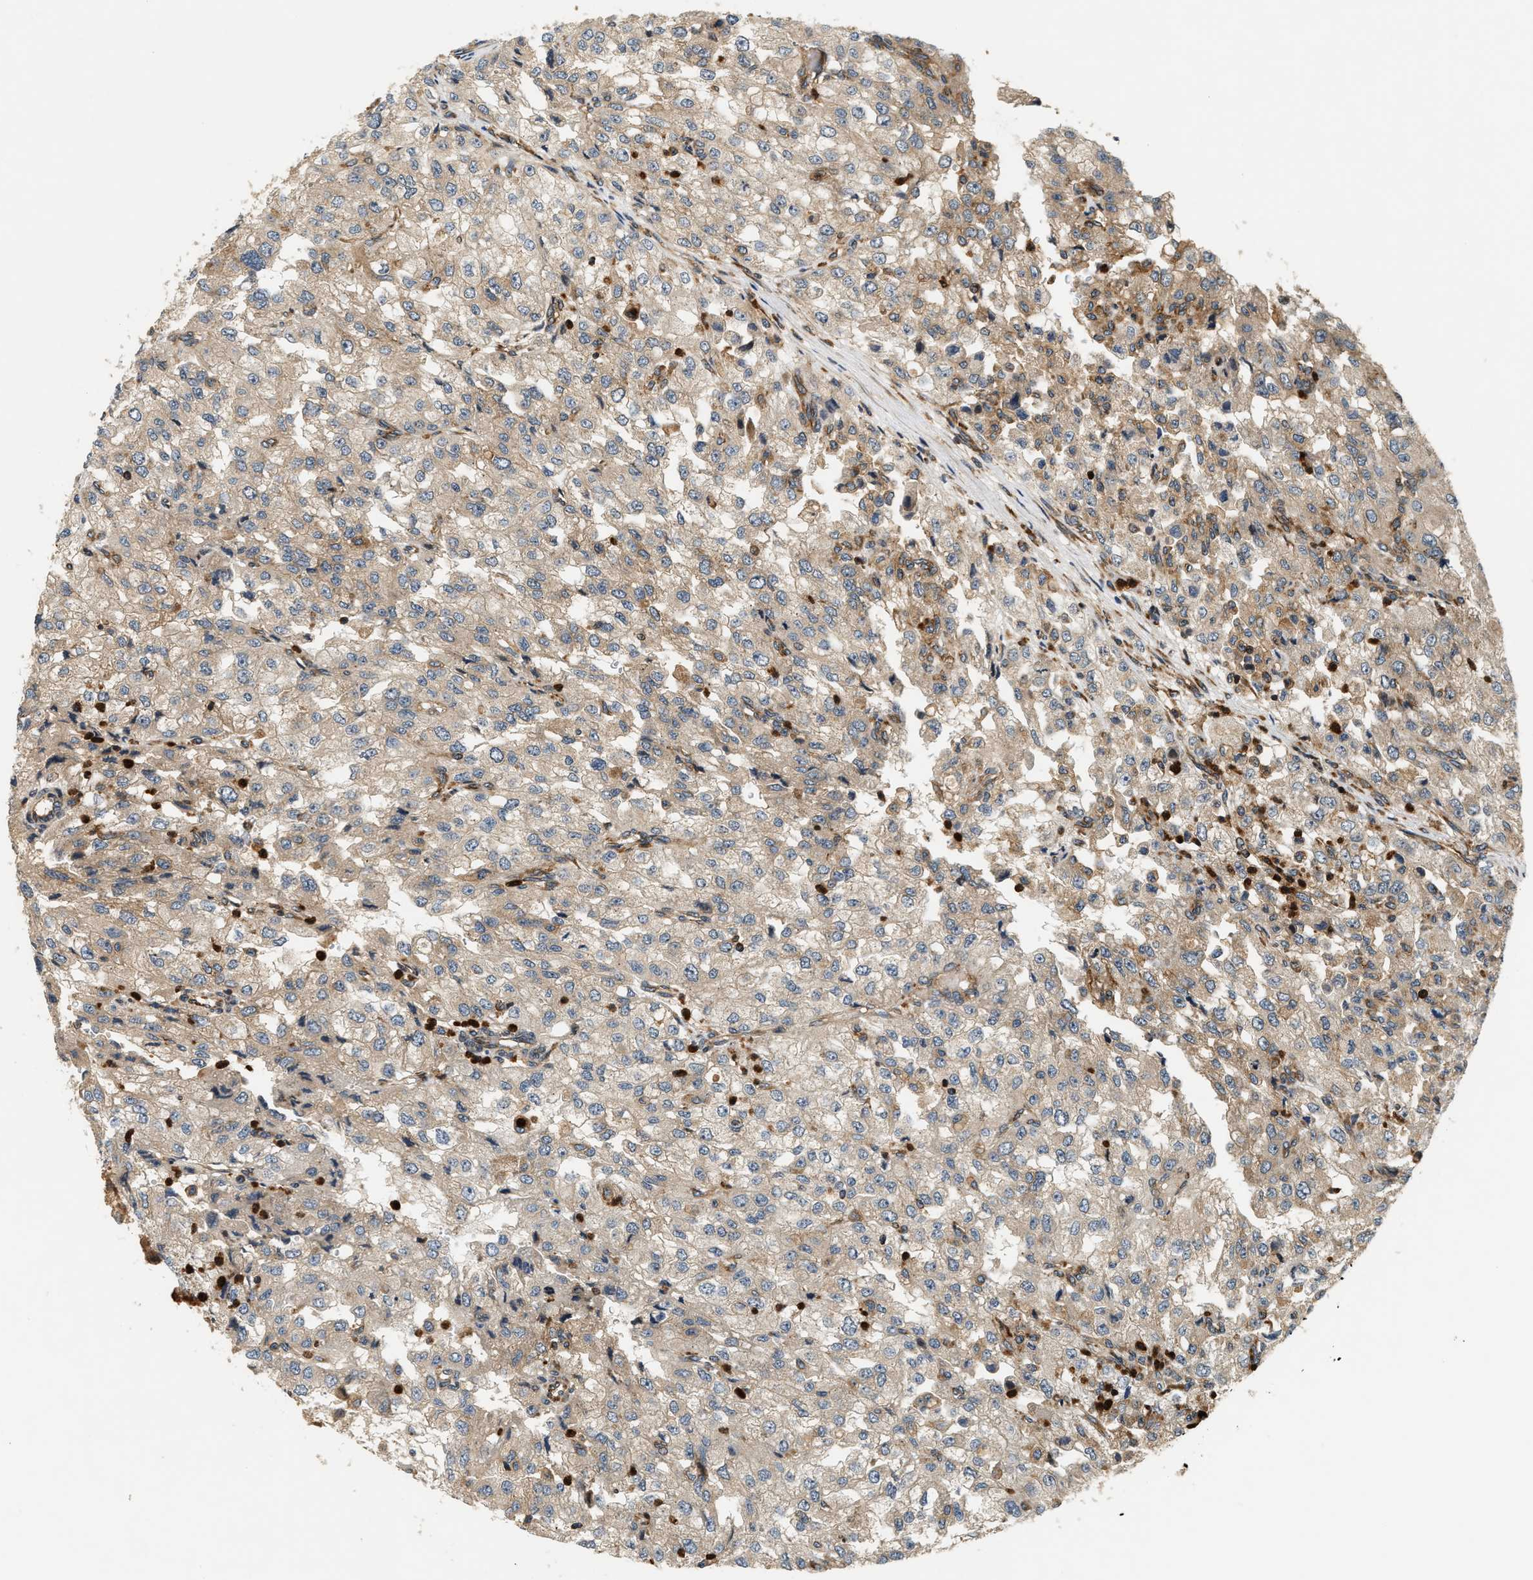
{"staining": {"intensity": "weak", "quantity": "25%-75%", "location": "cytoplasmic/membranous"}, "tissue": "renal cancer", "cell_type": "Tumor cells", "image_type": "cancer", "snomed": [{"axis": "morphology", "description": "Adenocarcinoma, NOS"}, {"axis": "topography", "description": "Kidney"}], "caption": "Adenocarcinoma (renal) stained with a protein marker displays weak staining in tumor cells.", "gene": "SAMD9", "patient": {"sex": "female", "age": 54}}